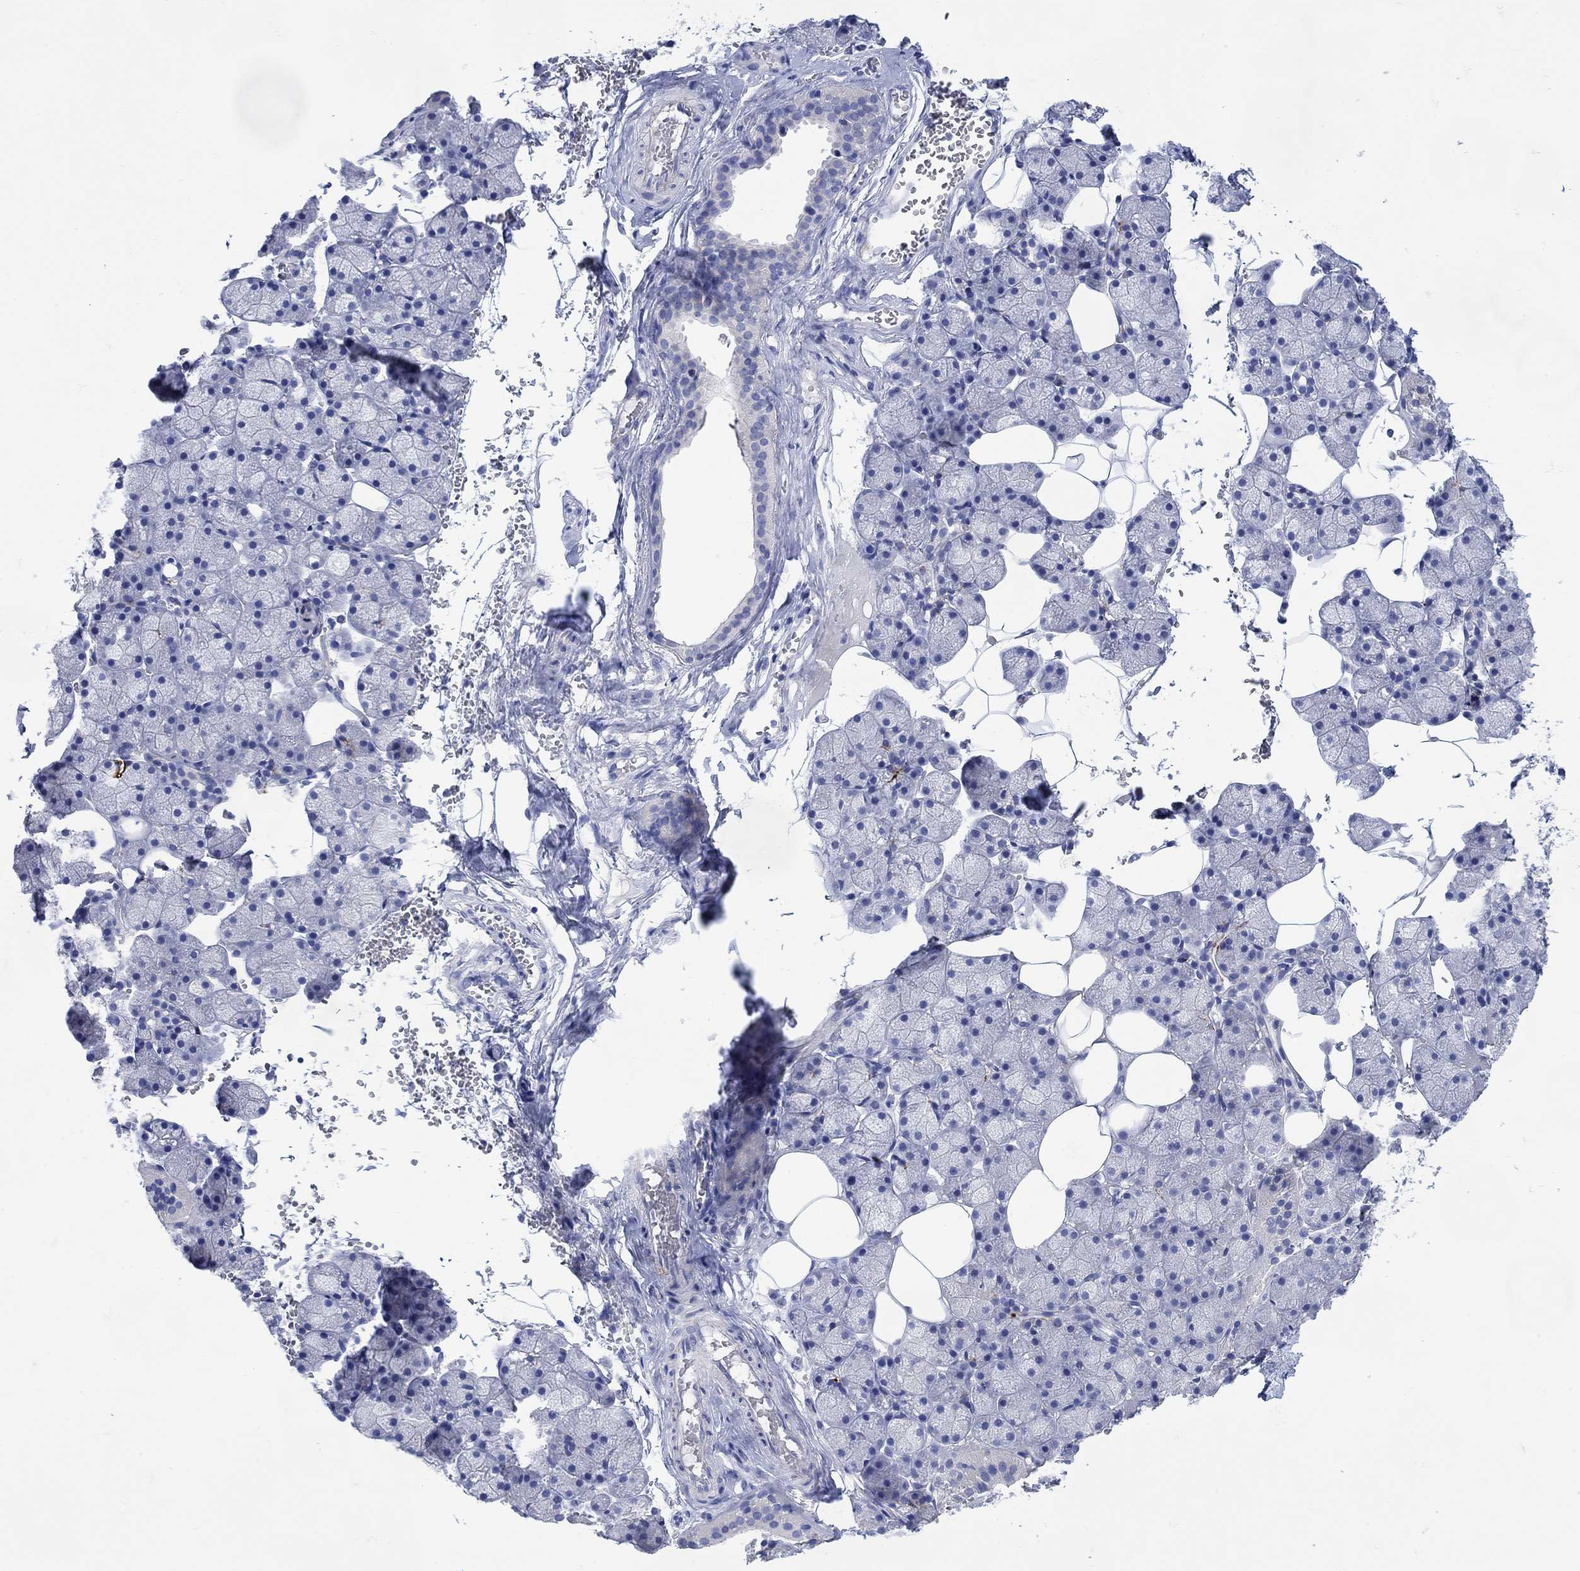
{"staining": {"intensity": "negative", "quantity": "none", "location": "none"}, "tissue": "salivary gland", "cell_type": "Glandular cells", "image_type": "normal", "snomed": [{"axis": "morphology", "description": "Normal tissue, NOS"}, {"axis": "topography", "description": "Salivary gland"}], "caption": "IHC photomicrograph of unremarkable salivary gland: human salivary gland stained with DAB (3,3'-diaminobenzidine) reveals no significant protein positivity in glandular cells.", "gene": "ANKMY1", "patient": {"sex": "male", "age": 38}}